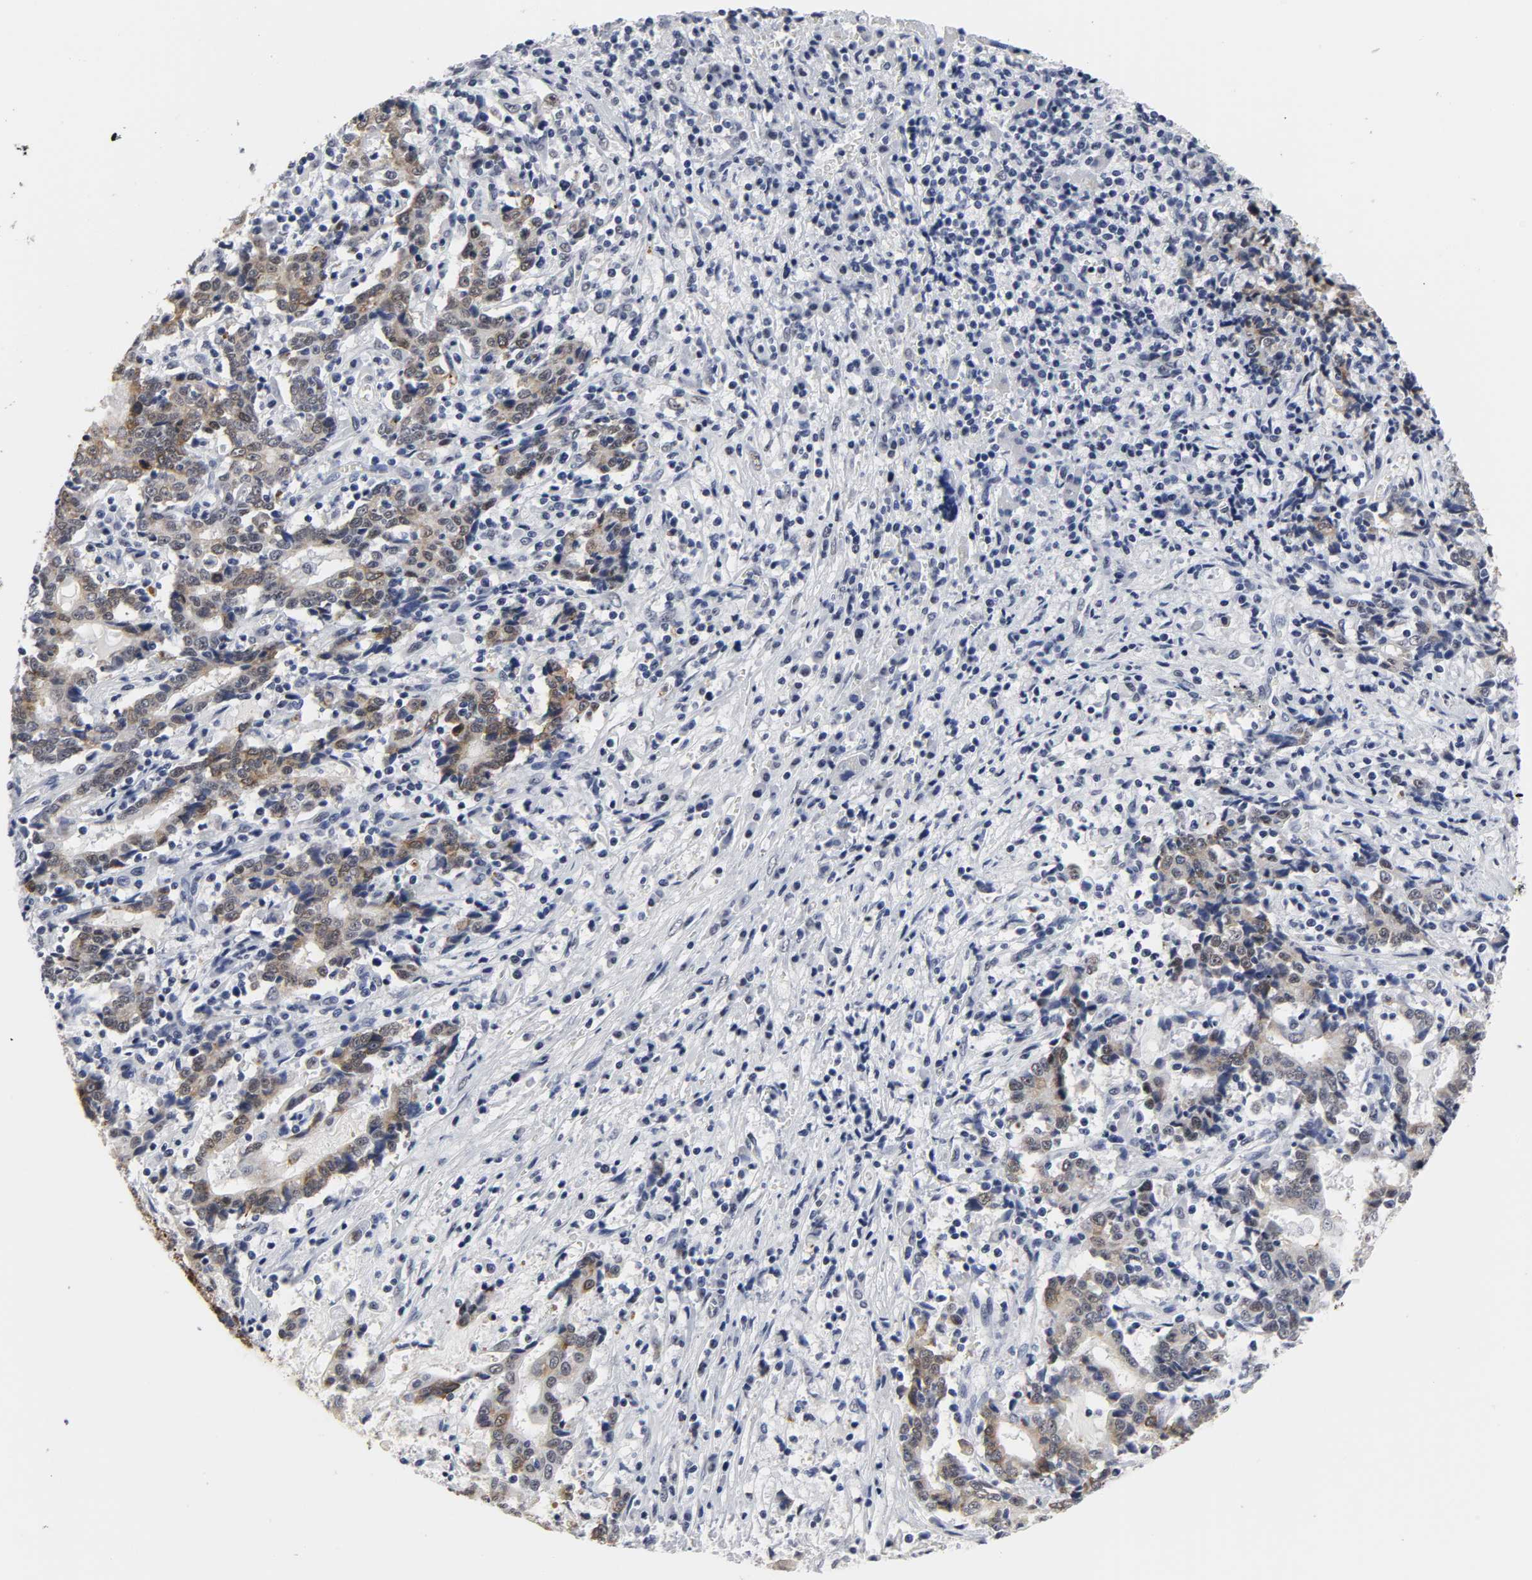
{"staining": {"intensity": "moderate", "quantity": ">75%", "location": "cytoplasmic/membranous"}, "tissue": "liver cancer", "cell_type": "Tumor cells", "image_type": "cancer", "snomed": [{"axis": "morphology", "description": "Cholangiocarcinoma"}, {"axis": "topography", "description": "Liver"}], "caption": "IHC (DAB (3,3'-diaminobenzidine)) staining of human liver cancer (cholangiocarcinoma) exhibits moderate cytoplasmic/membranous protein expression in about >75% of tumor cells.", "gene": "GRHL2", "patient": {"sex": "male", "age": 57}}